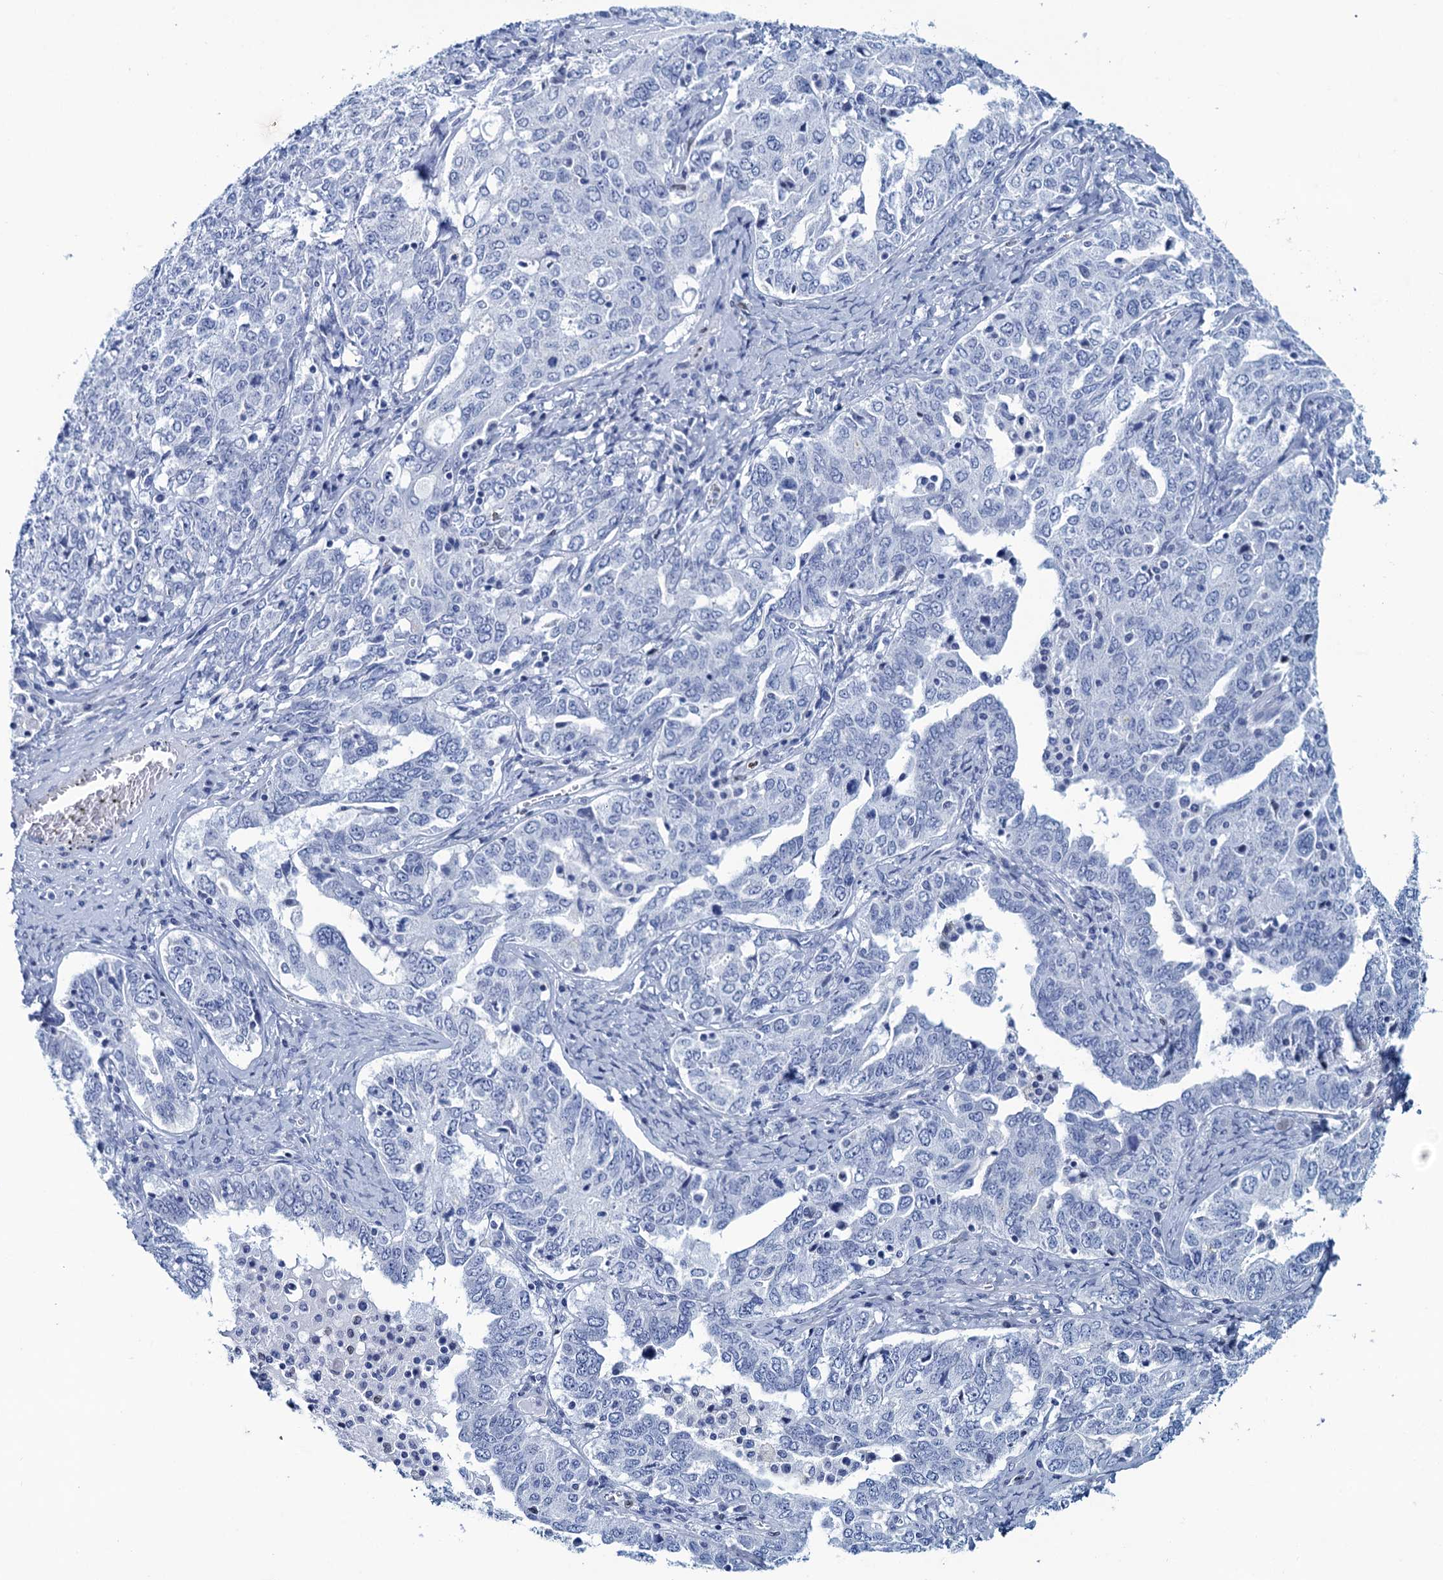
{"staining": {"intensity": "negative", "quantity": "none", "location": "none"}, "tissue": "ovarian cancer", "cell_type": "Tumor cells", "image_type": "cancer", "snomed": [{"axis": "morphology", "description": "Carcinoma, endometroid"}, {"axis": "topography", "description": "Ovary"}], "caption": "This histopathology image is of endometroid carcinoma (ovarian) stained with immunohistochemistry (IHC) to label a protein in brown with the nuclei are counter-stained blue. There is no expression in tumor cells.", "gene": "RHCG", "patient": {"sex": "female", "age": 62}}